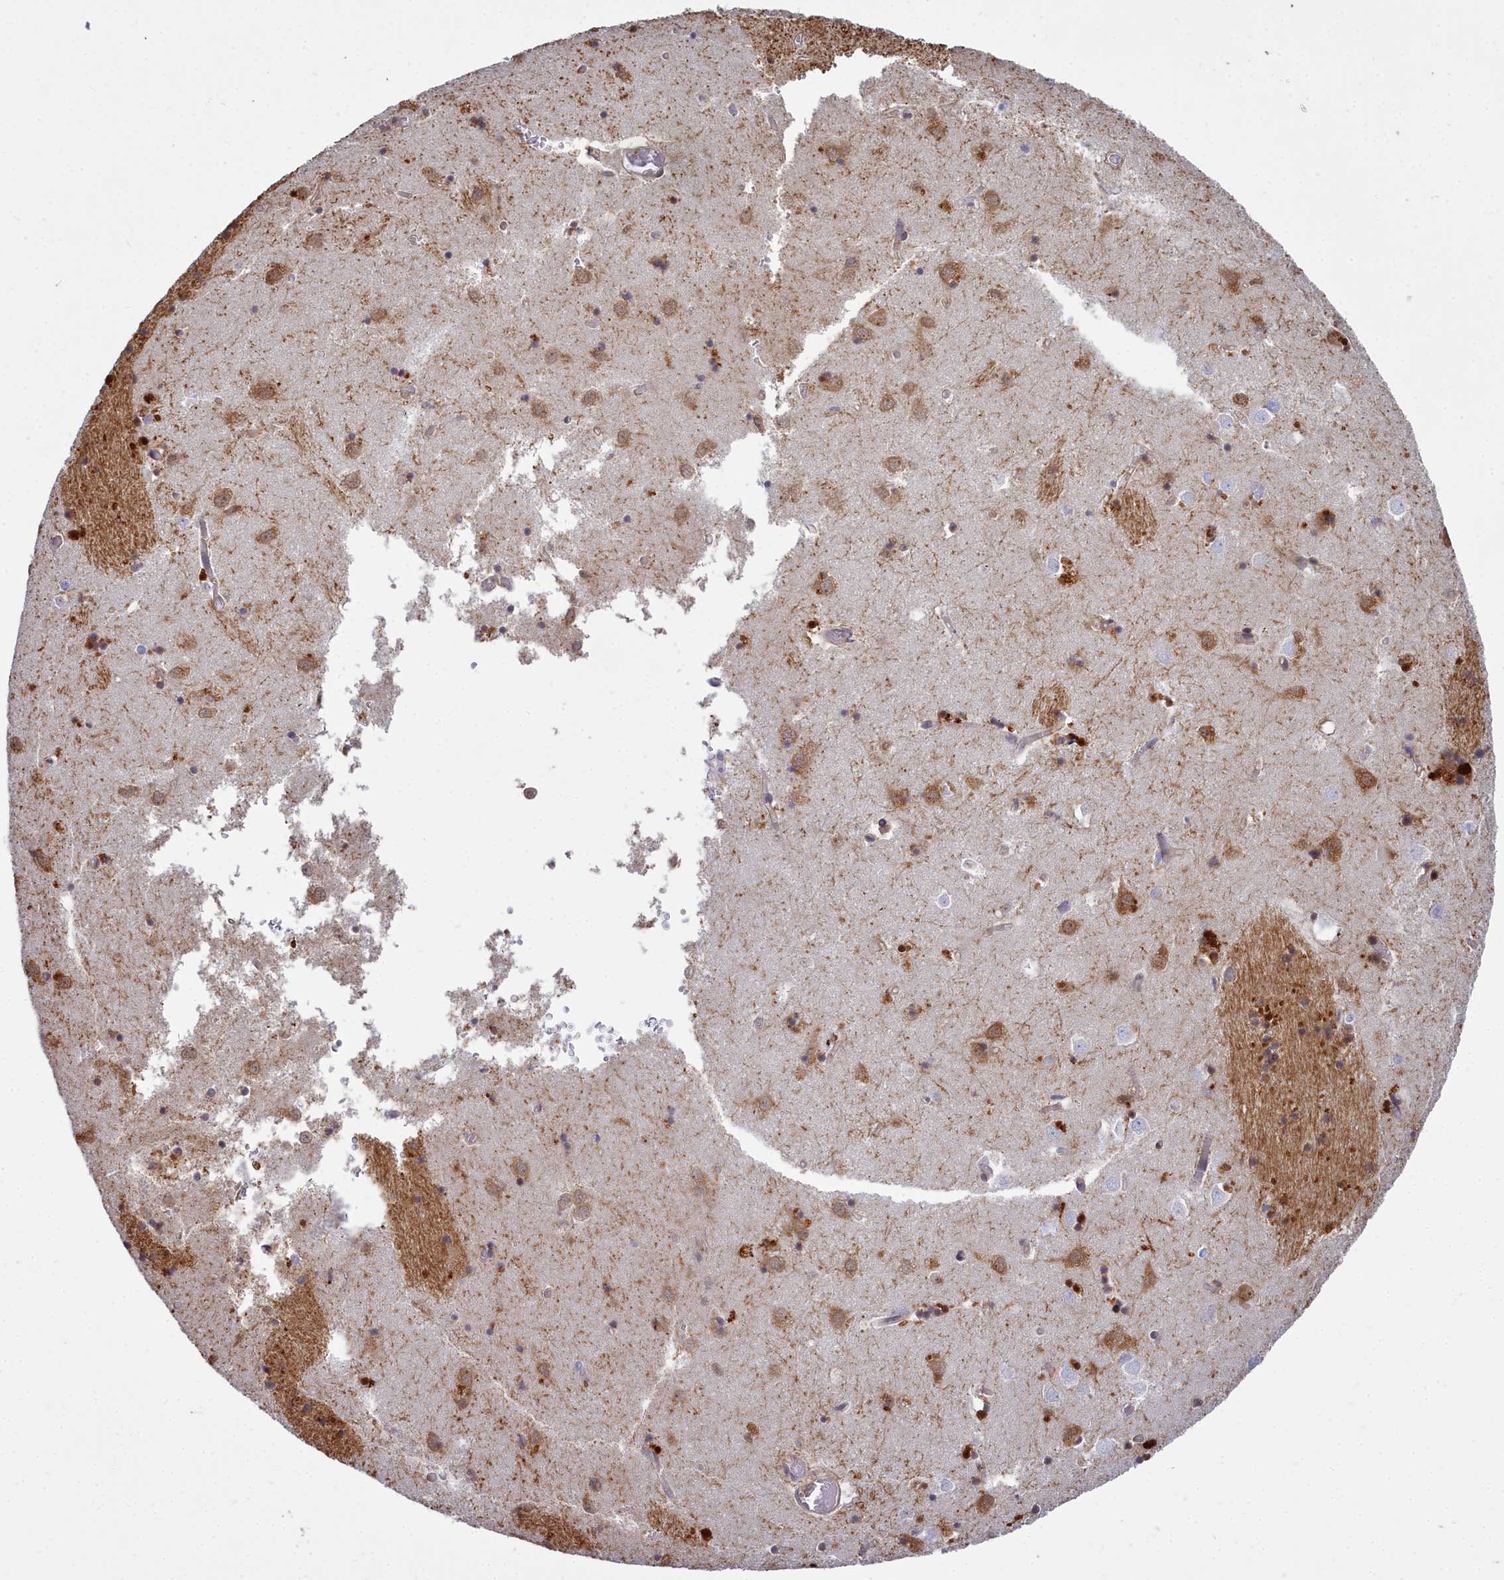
{"staining": {"intensity": "strong", "quantity": "25%-75%", "location": "cytoplasmic/membranous,nuclear"}, "tissue": "caudate", "cell_type": "Glial cells", "image_type": "normal", "snomed": [{"axis": "morphology", "description": "Normal tissue, NOS"}, {"axis": "topography", "description": "Lateral ventricle wall"}], "caption": "Glial cells reveal high levels of strong cytoplasmic/membranous,nuclear staining in about 25%-75% of cells in unremarkable human caudate.", "gene": "PPP1R14A", "patient": {"sex": "male", "age": 70}}